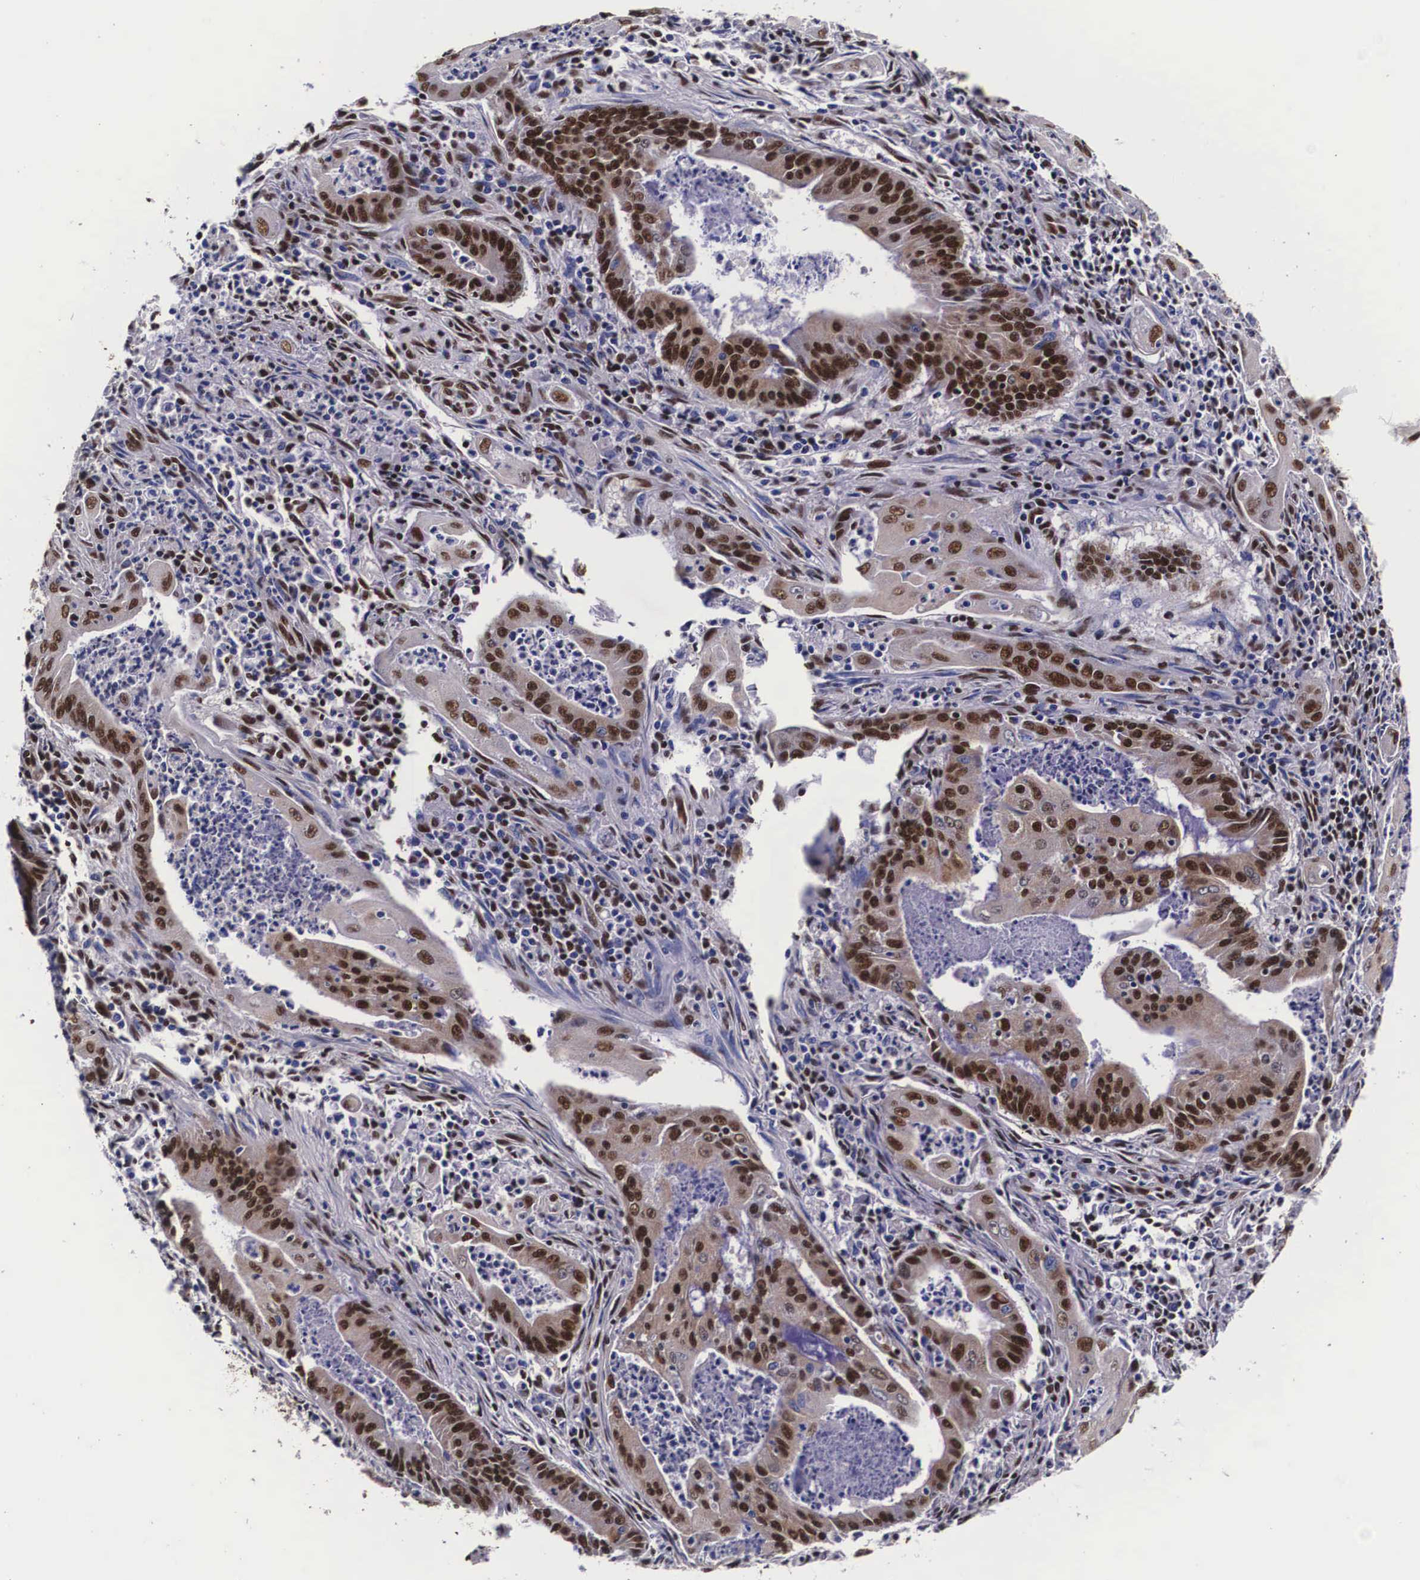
{"staining": {"intensity": "strong", "quantity": ">75%", "location": "cytoplasmic/membranous,nuclear"}, "tissue": "endometrial cancer", "cell_type": "Tumor cells", "image_type": "cancer", "snomed": [{"axis": "morphology", "description": "Adenocarcinoma, NOS"}, {"axis": "topography", "description": "Endometrium"}], "caption": "Strong cytoplasmic/membranous and nuclear expression for a protein is seen in approximately >75% of tumor cells of endometrial cancer using immunohistochemistry (IHC).", "gene": "PABPN1", "patient": {"sex": "female", "age": 63}}